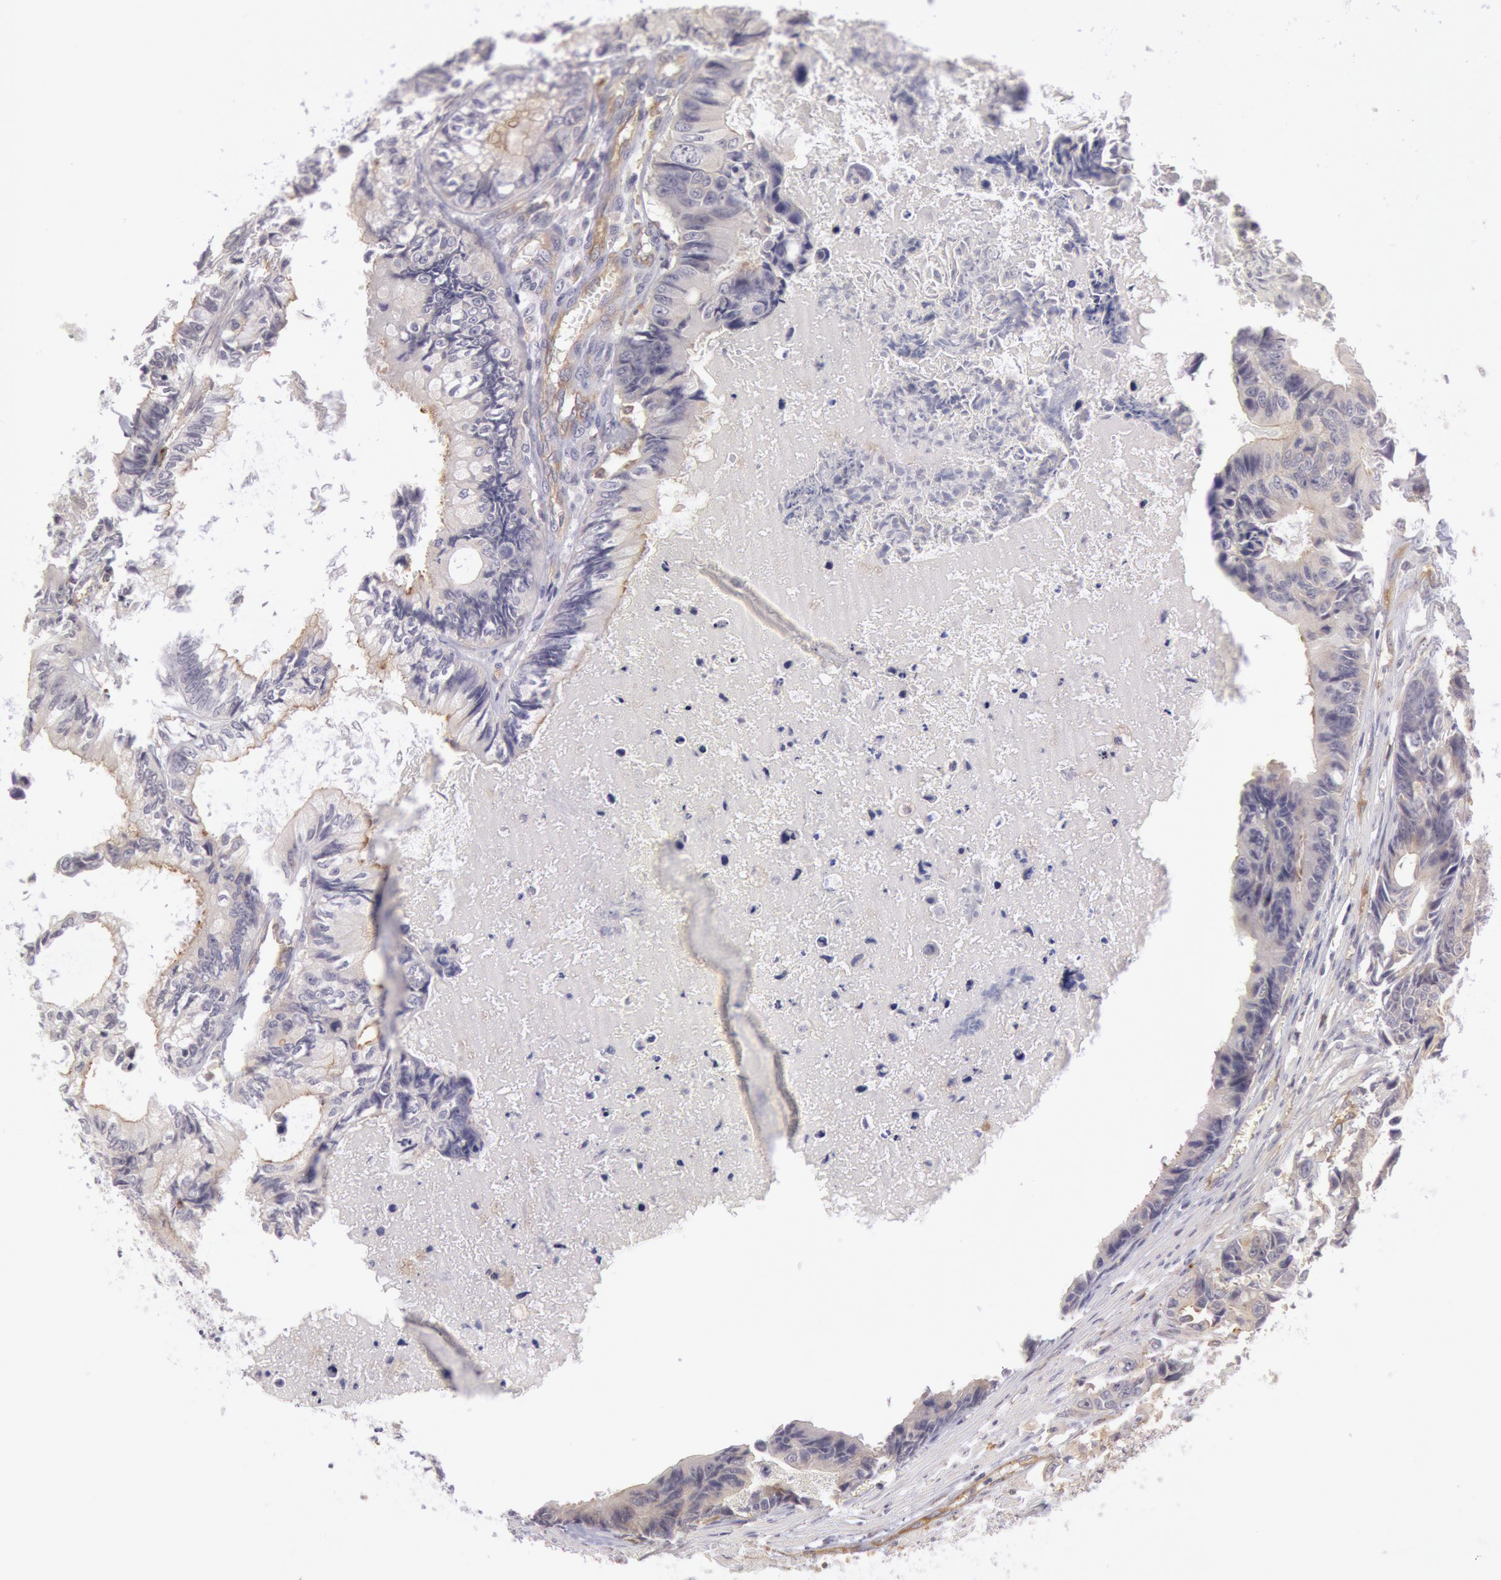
{"staining": {"intensity": "weak", "quantity": "<25%", "location": "cytoplasmic/membranous"}, "tissue": "colorectal cancer", "cell_type": "Tumor cells", "image_type": "cancer", "snomed": [{"axis": "morphology", "description": "Adenocarcinoma, NOS"}, {"axis": "topography", "description": "Rectum"}], "caption": "This is a image of IHC staining of colorectal cancer (adenocarcinoma), which shows no staining in tumor cells. (Brightfield microscopy of DAB (3,3'-diaminobenzidine) immunohistochemistry at high magnification).", "gene": "MYO5A", "patient": {"sex": "female", "age": 98}}